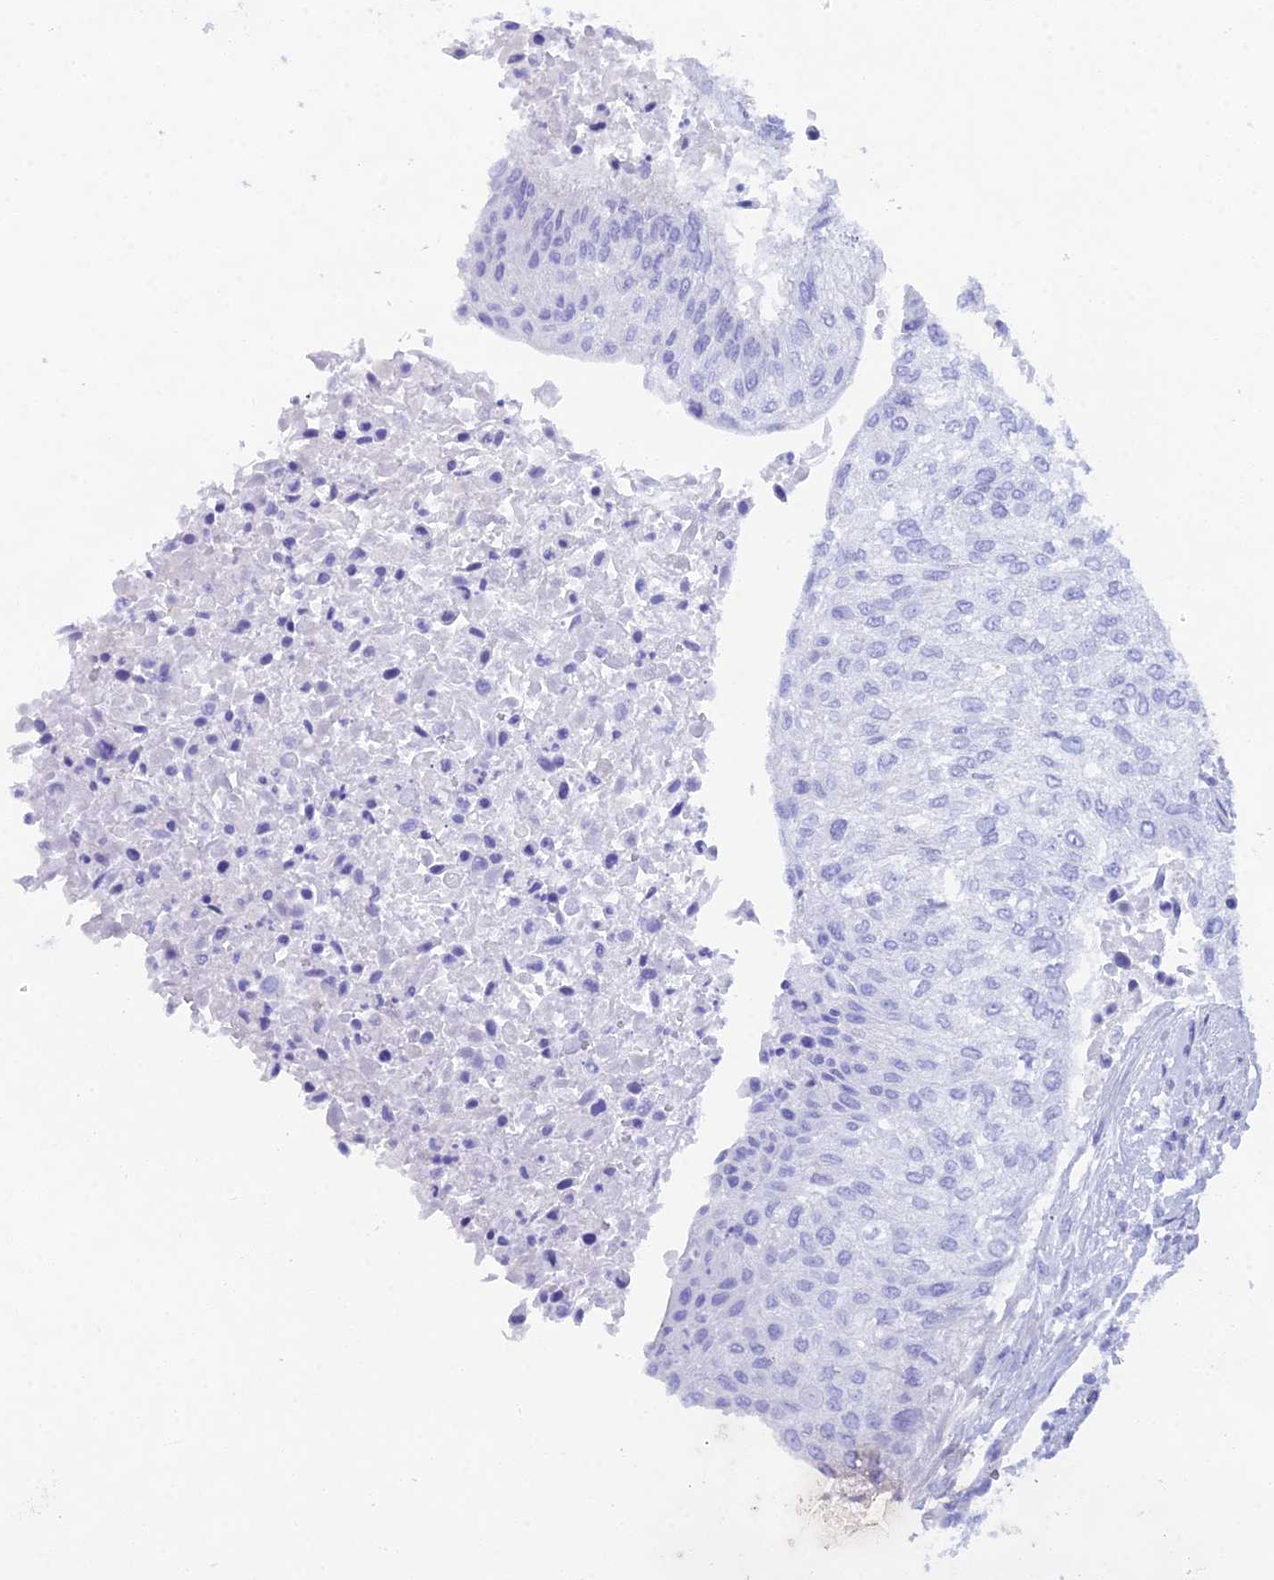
{"staining": {"intensity": "negative", "quantity": "none", "location": "none"}, "tissue": "urothelial cancer", "cell_type": "Tumor cells", "image_type": "cancer", "snomed": [{"axis": "morphology", "description": "Urothelial carcinoma, High grade"}, {"axis": "topography", "description": "Urinary bladder"}], "caption": "Protein analysis of urothelial cancer shows no significant positivity in tumor cells.", "gene": "REG1A", "patient": {"sex": "male", "age": 35}}